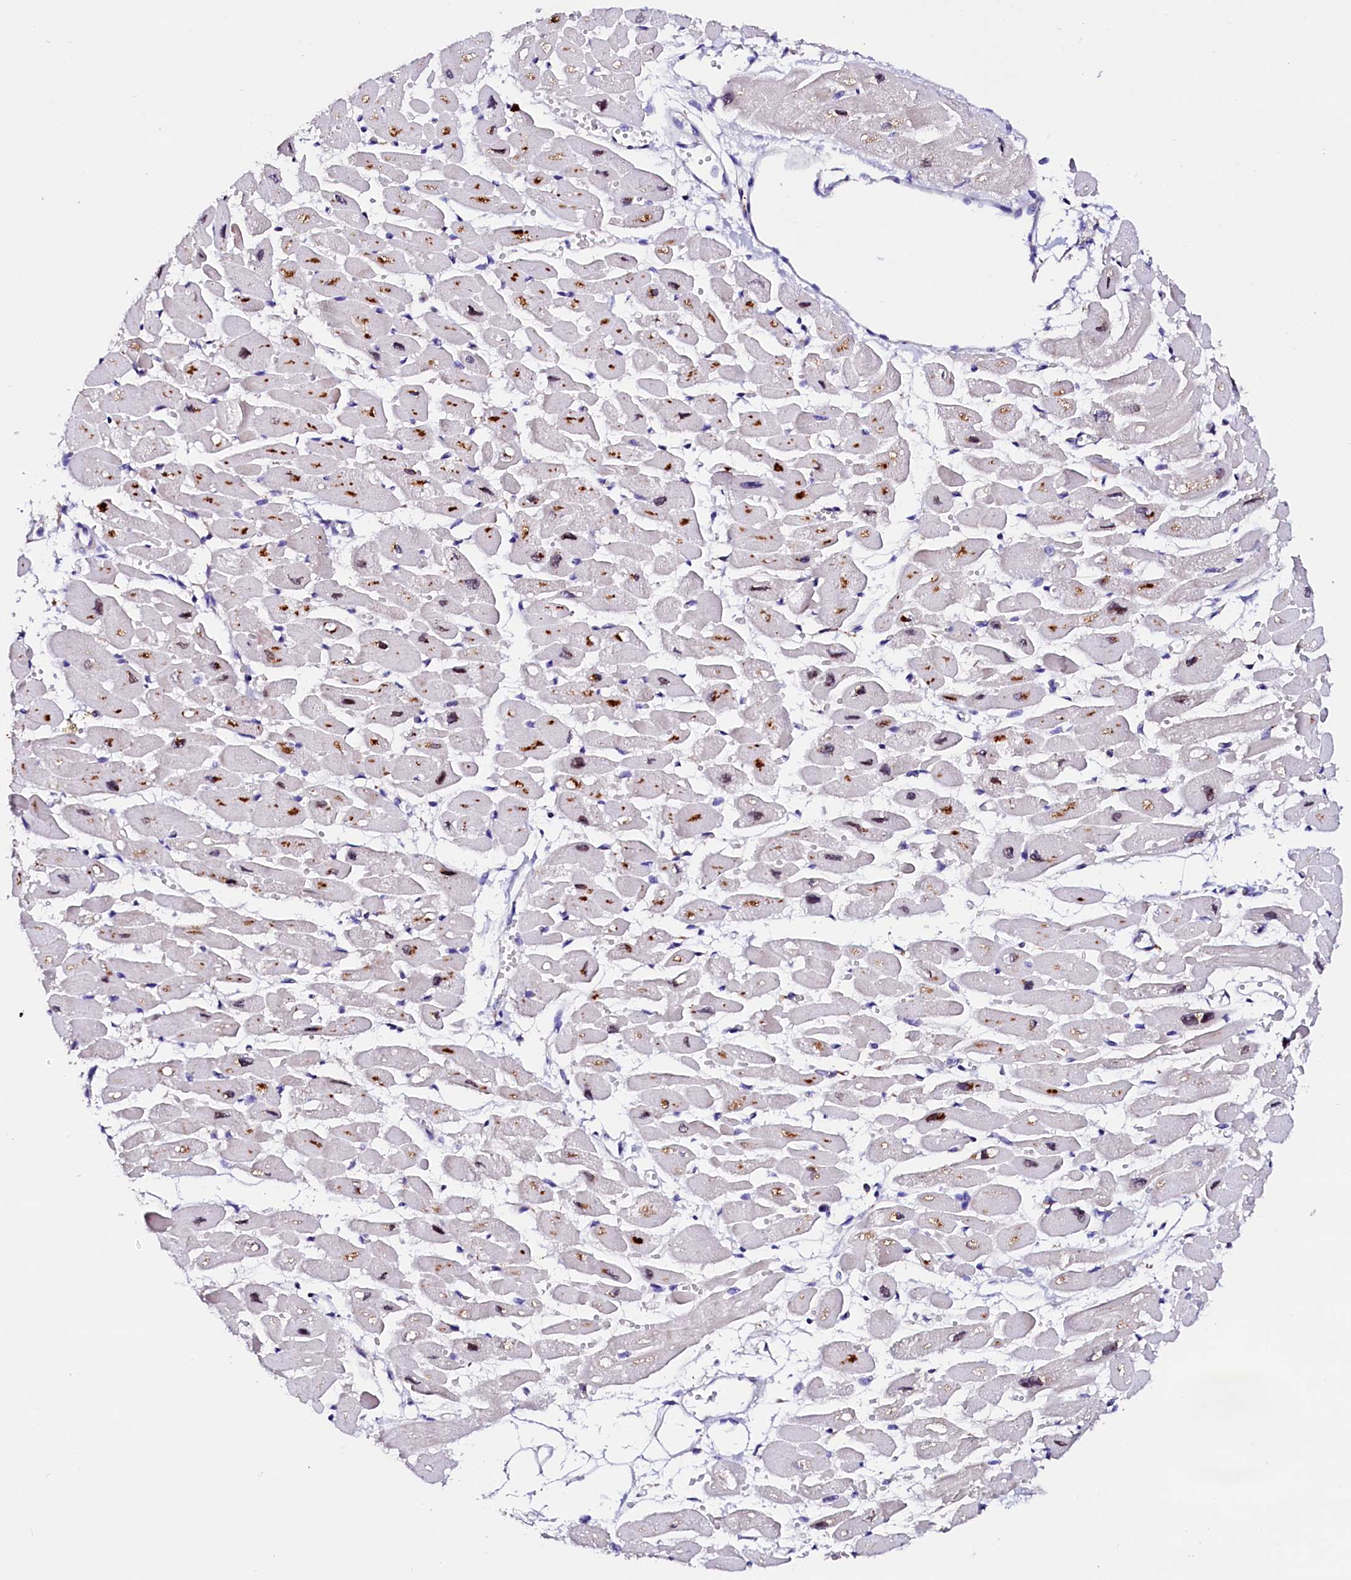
{"staining": {"intensity": "moderate", "quantity": "<25%", "location": "cytoplasmic/membranous"}, "tissue": "heart muscle", "cell_type": "Cardiomyocytes", "image_type": "normal", "snomed": [{"axis": "morphology", "description": "Normal tissue, NOS"}, {"axis": "topography", "description": "Heart"}], "caption": "Benign heart muscle exhibits moderate cytoplasmic/membranous positivity in approximately <25% of cardiomyocytes, visualized by immunohistochemistry.", "gene": "NALF1", "patient": {"sex": "female", "age": 54}}